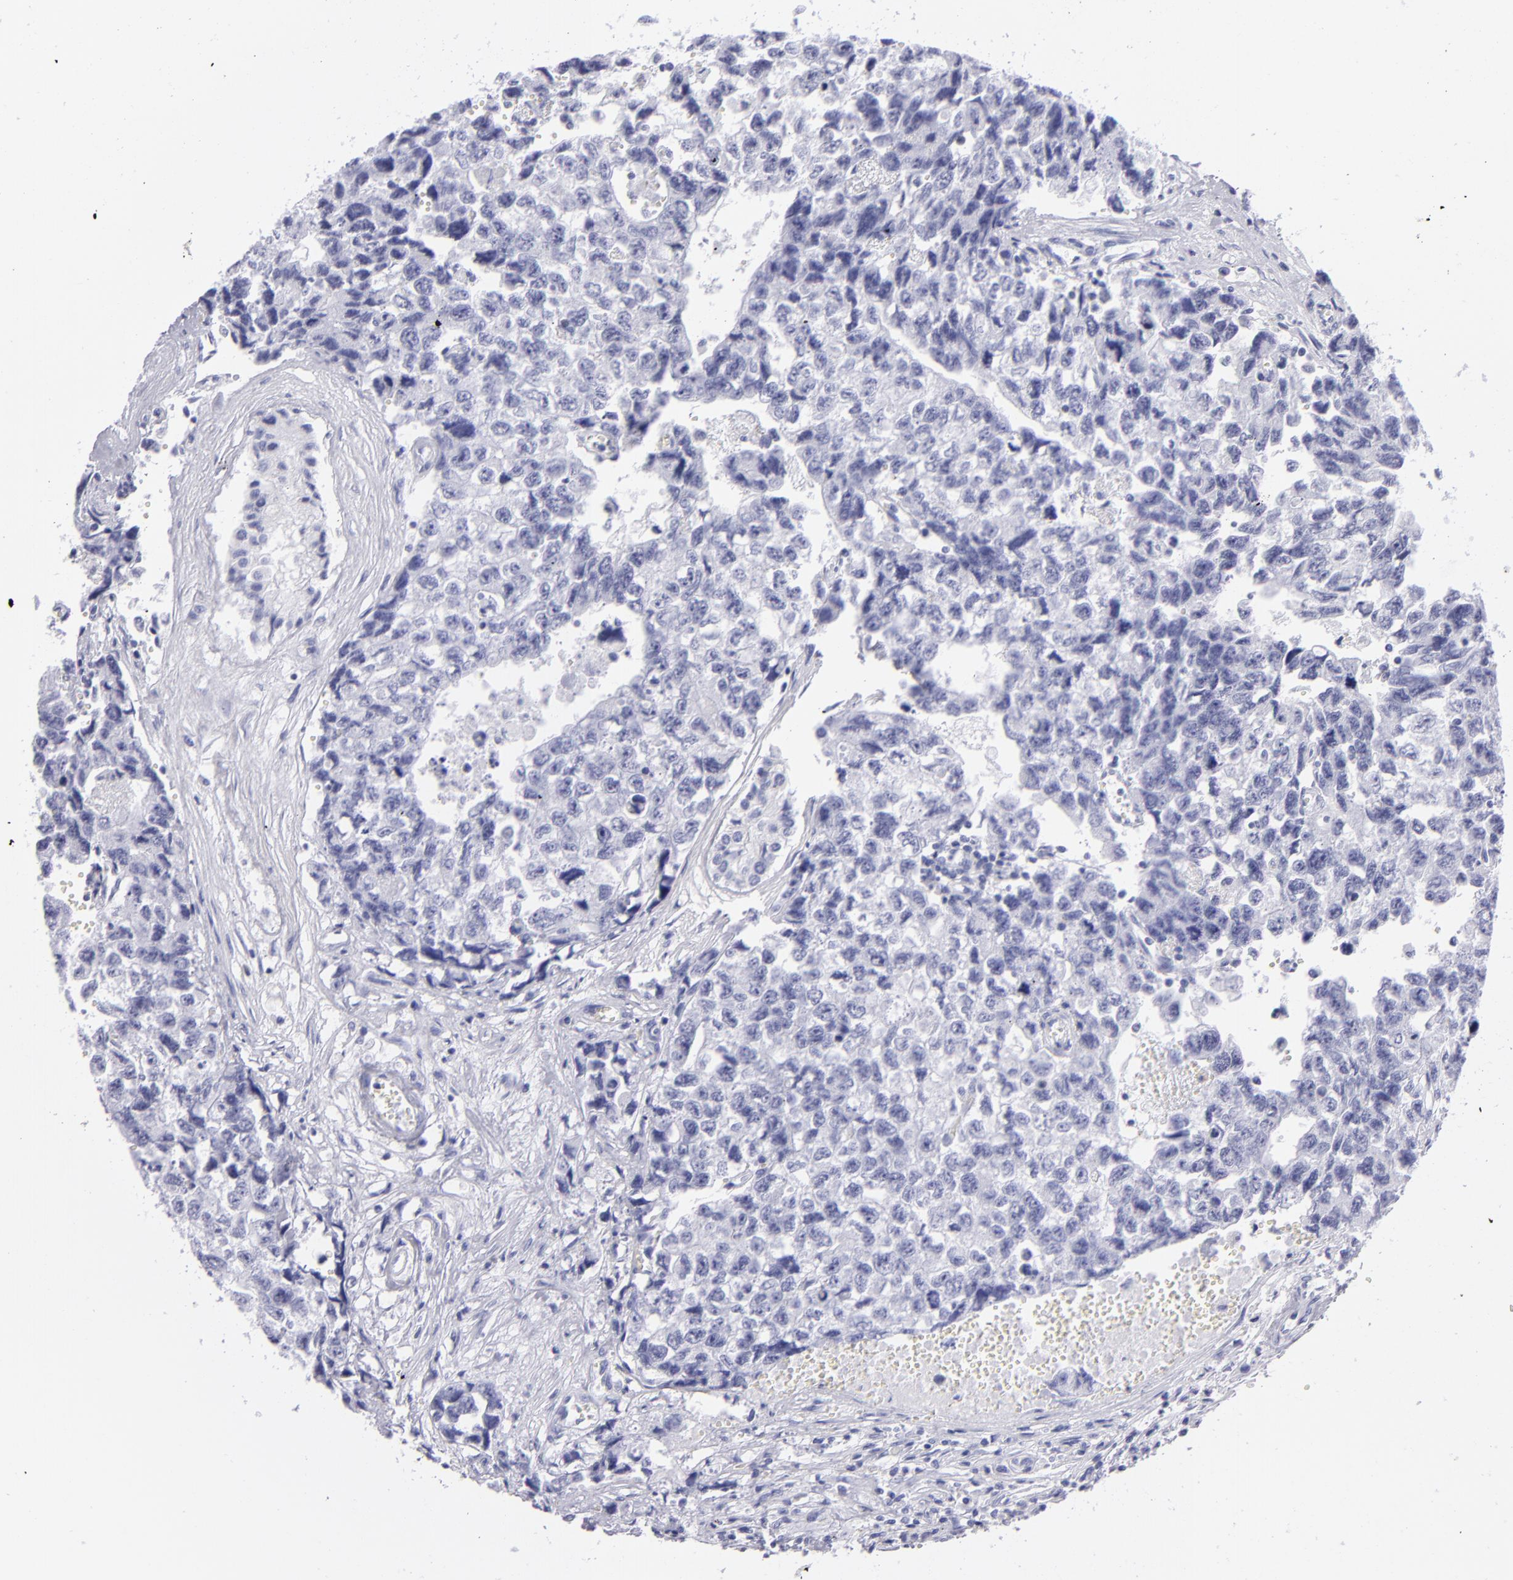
{"staining": {"intensity": "negative", "quantity": "none", "location": "none"}, "tissue": "testis cancer", "cell_type": "Tumor cells", "image_type": "cancer", "snomed": [{"axis": "morphology", "description": "Carcinoma, Embryonal, NOS"}, {"axis": "topography", "description": "Testis"}], "caption": "Testis cancer (embryonal carcinoma) was stained to show a protein in brown. There is no significant positivity in tumor cells.", "gene": "PVALB", "patient": {"sex": "male", "age": 31}}